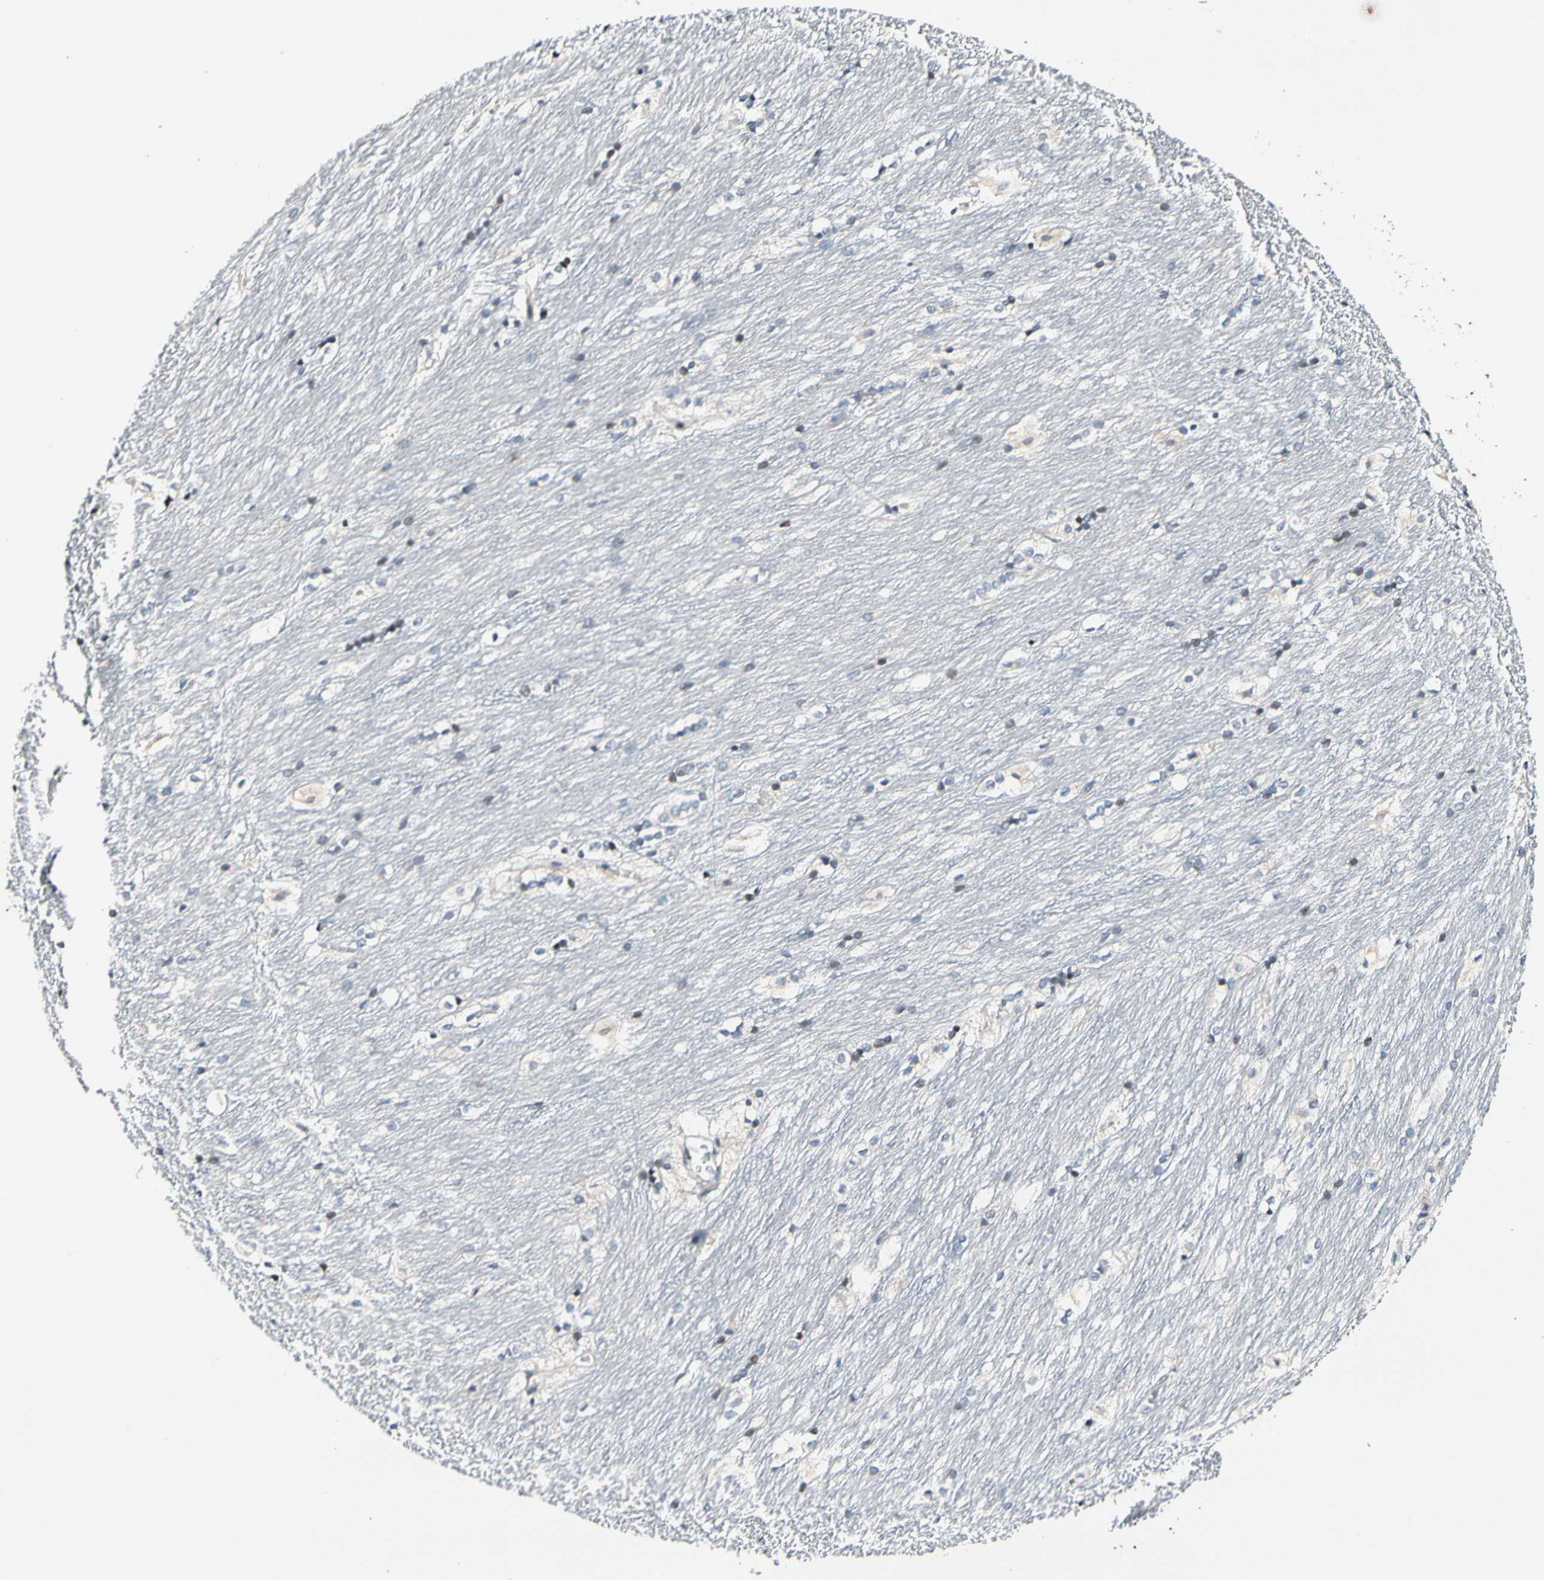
{"staining": {"intensity": "negative", "quantity": "none", "location": "none"}, "tissue": "caudate", "cell_type": "Glial cells", "image_type": "normal", "snomed": [{"axis": "morphology", "description": "Normal tissue, NOS"}, {"axis": "topography", "description": "Lateral ventricle wall"}], "caption": "IHC histopathology image of normal caudate: human caudate stained with DAB exhibits no significant protein expression in glial cells.", "gene": "SOX30", "patient": {"sex": "female", "age": 19}}